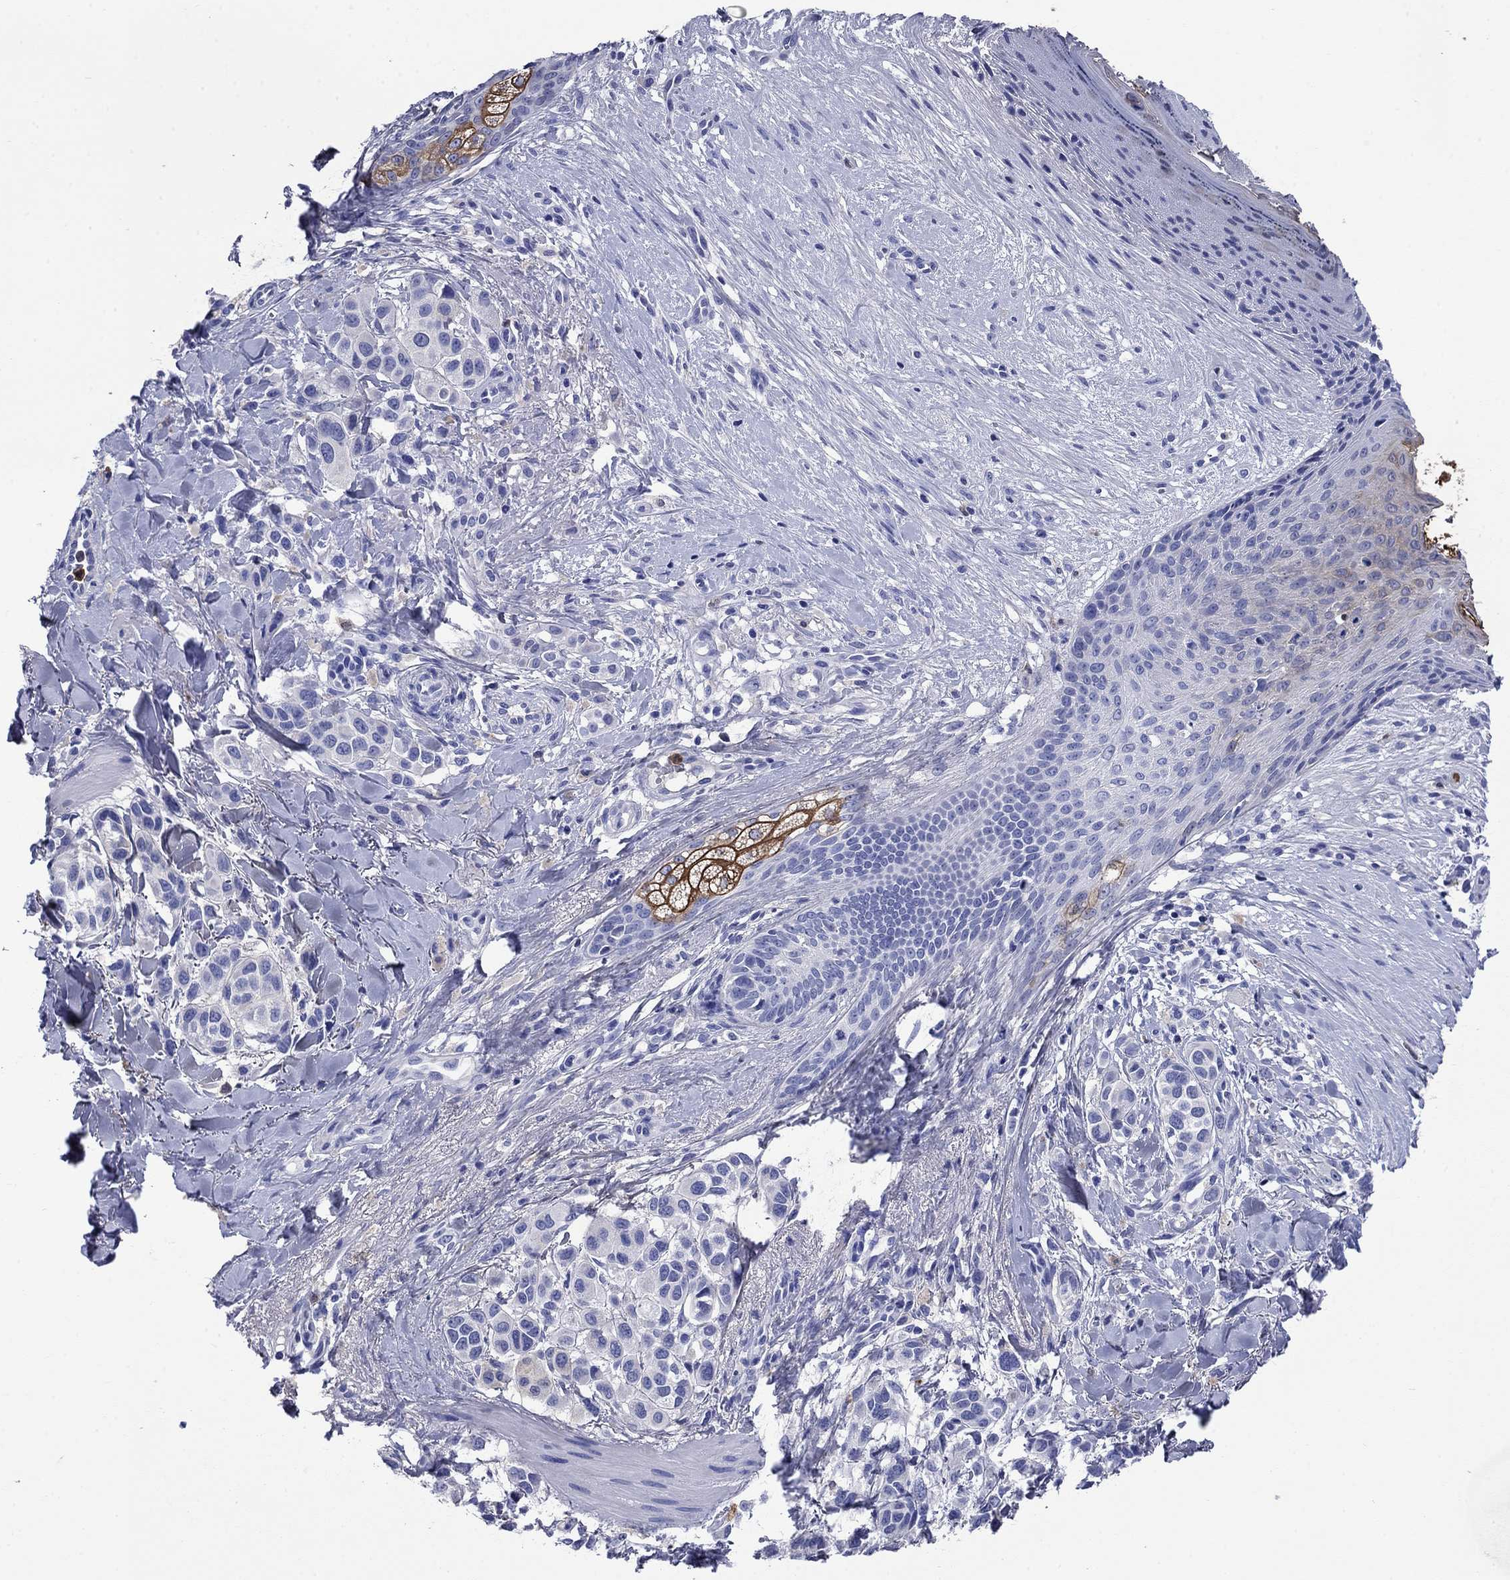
{"staining": {"intensity": "negative", "quantity": "none", "location": "none"}, "tissue": "melanoma", "cell_type": "Tumor cells", "image_type": "cancer", "snomed": [{"axis": "morphology", "description": "Malignant melanoma, NOS"}, {"axis": "topography", "description": "Skin"}], "caption": "IHC image of neoplastic tissue: human malignant melanoma stained with DAB displays no significant protein expression in tumor cells.", "gene": "TFR2", "patient": {"sex": "male", "age": 57}}